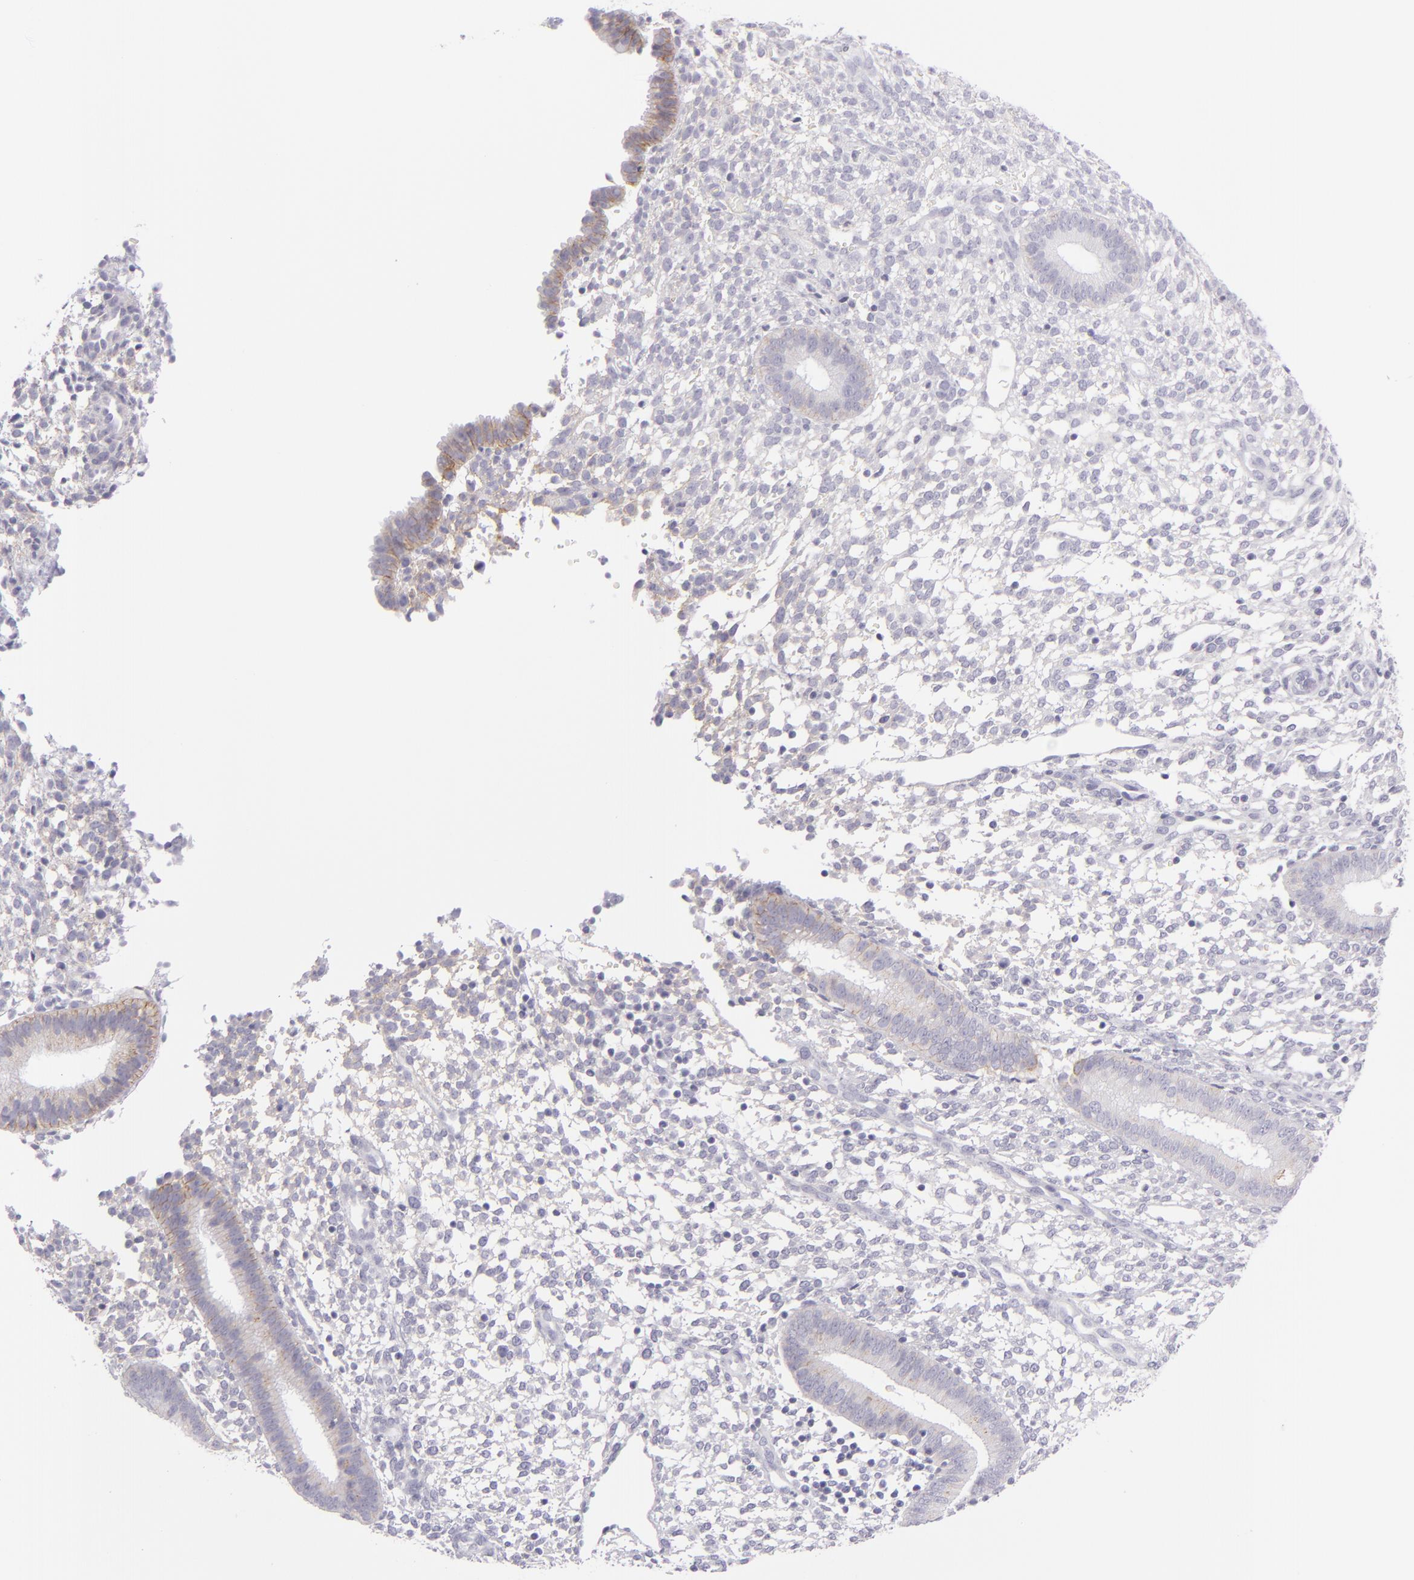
{"staining": {"intensity": "negative", "quantity": "none", "location": "none"}, "tissue": "endometrium", "cell_type": "Cells in endometrial stroma", "image_type": "normal", "snomed": [{"axis": "morphology", "description": "Normal tissue, NOS"}, {"axis": "topography", "description": "Endometrium"}], "caption": "High power microscopy histopathology image of an immunohistochemistry (IHC) image of unremarkable endometrium, revealing no significant expression in cells in endometrial stroma. (DAB IHC with hematoxylin counter stain).", "gene": "DLG4", "patient": {"sex": "female", "age": 35}}